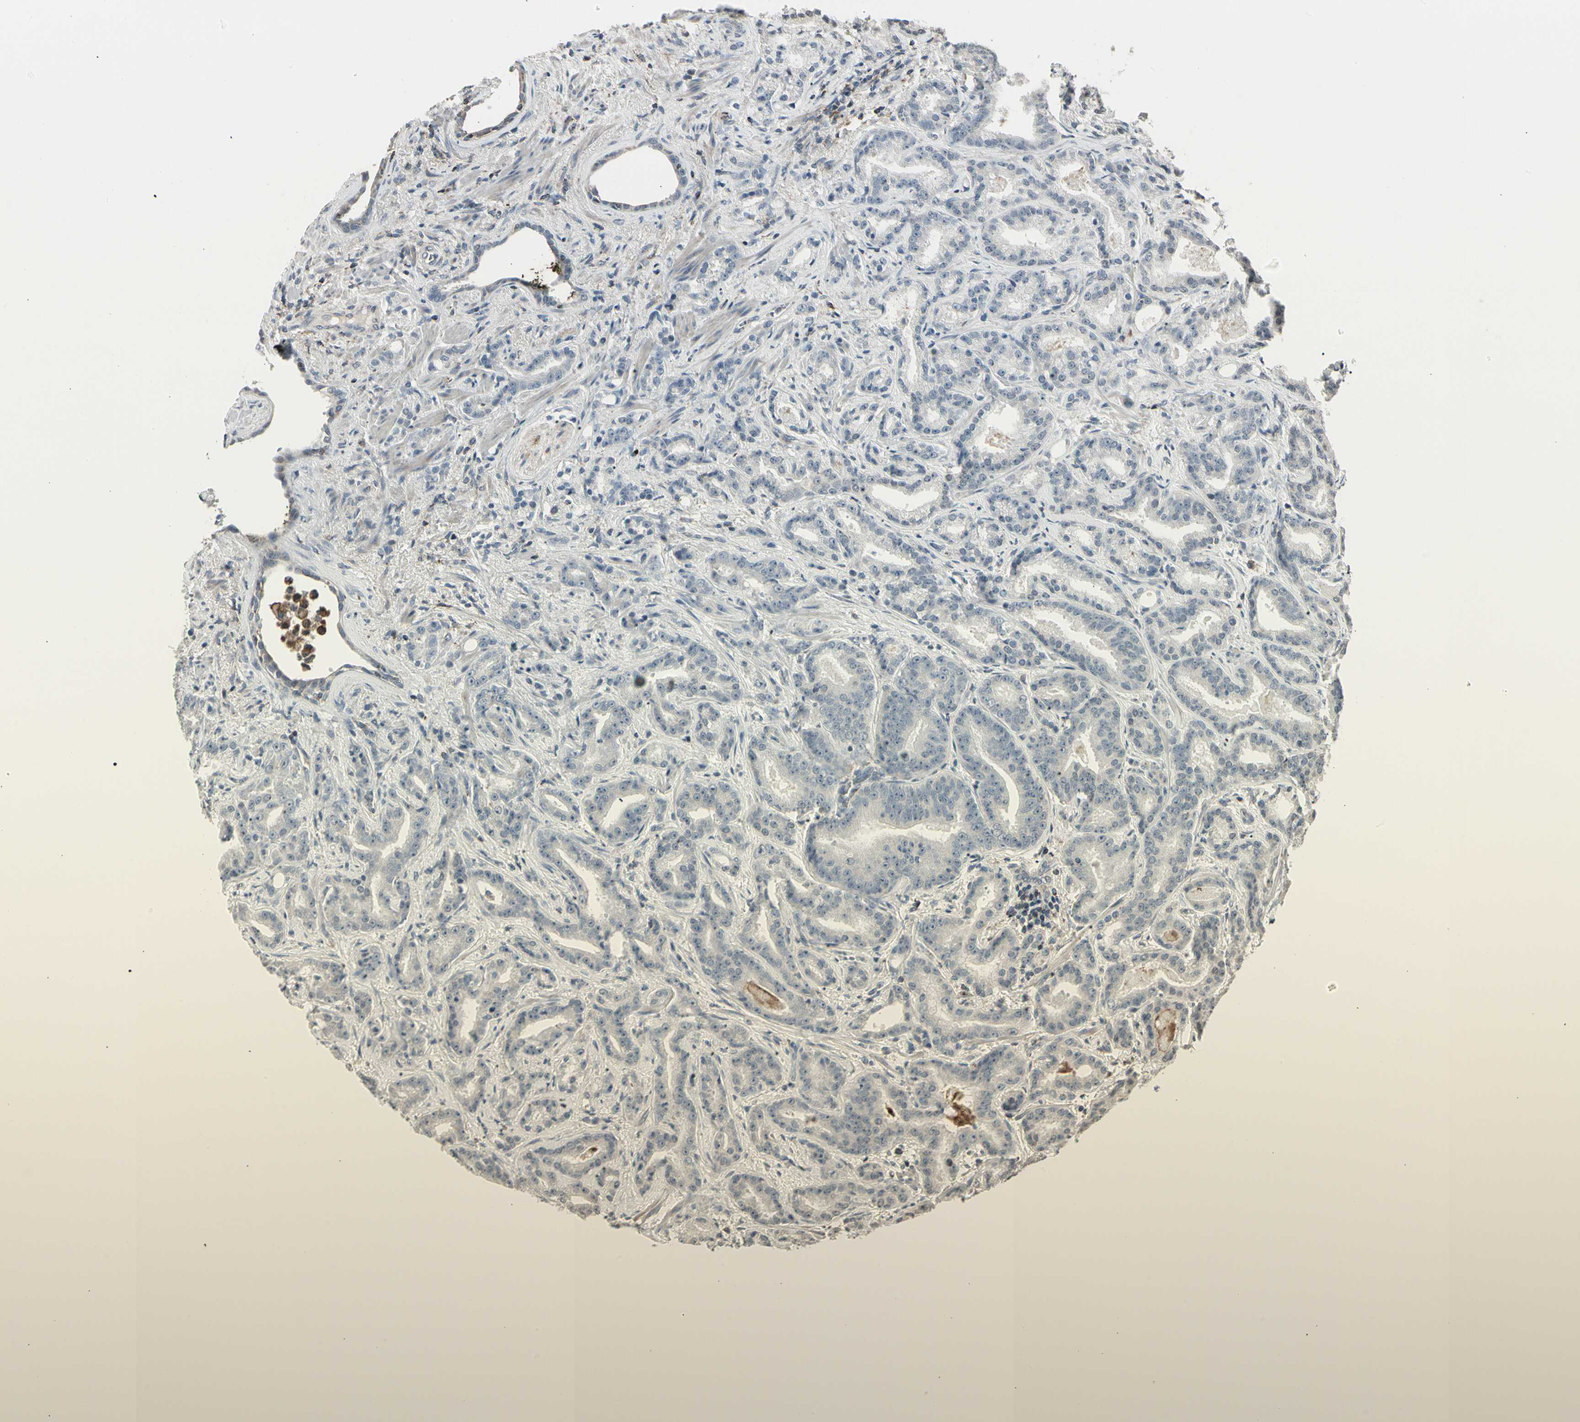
{"staining": {"intensity": "negative", "quantity": "none", "location": "none"}, "tissue": "prostate cancer", "cell_type": "Tumor cells", "image_type": "cancer", "snomed": [{"axis": "morphology", "description": "Adenocarcinoma, Low grade"}, {"axis": "topography", "description": "Prostate"}], "caption": "DAB immunohistochemical staining of prostate adenocarcinoma (low-grade) demonstrates no significant staining in tumor cells.", "gene": "TMEM176A", "patient": {"sex": "male", "age": 63}}